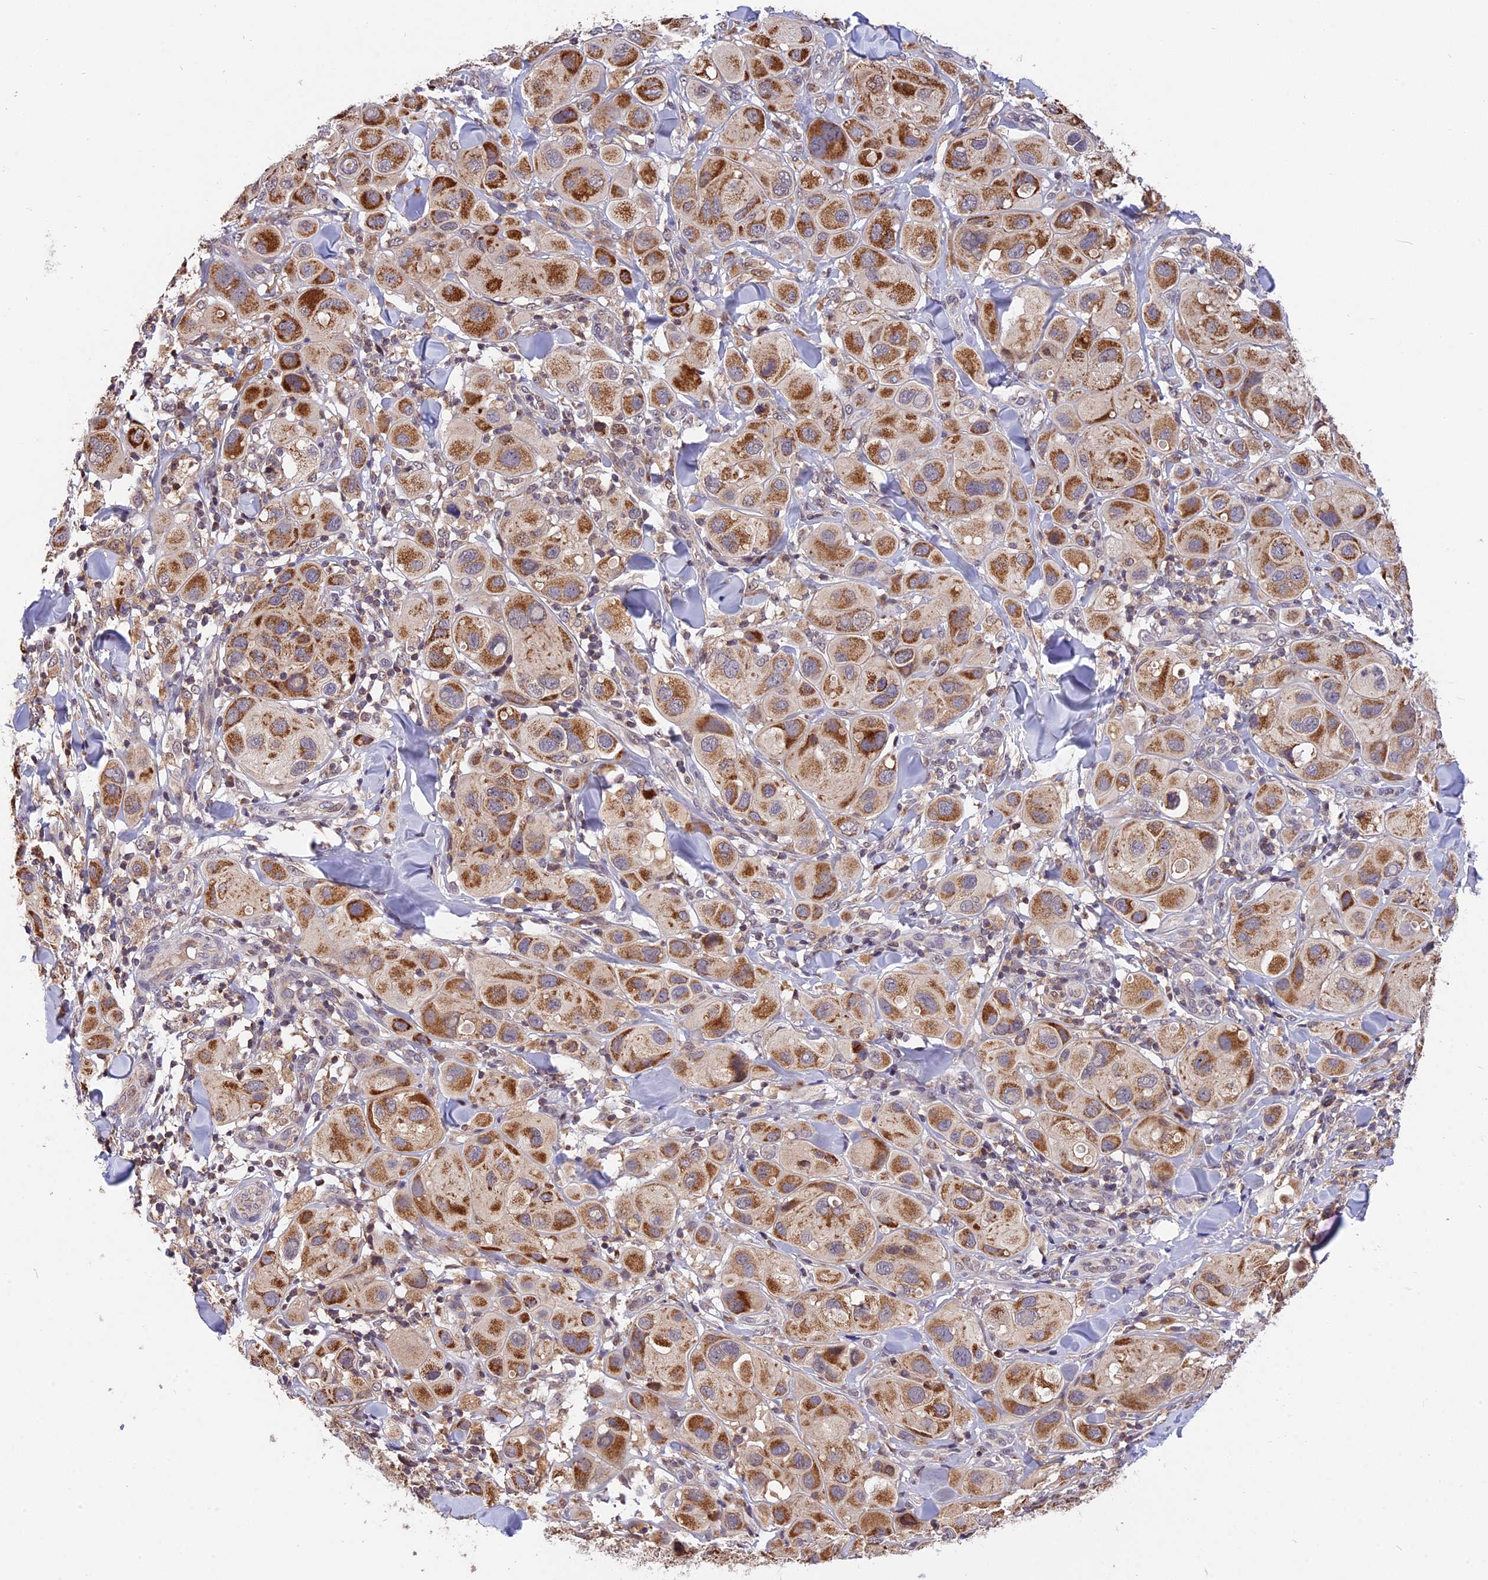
{"staining": {"intensity": "moderate", "quantity": ">75%", "location": "cytoplasmic/membranous"}, "tissue": "melanoma", "cell_type": "Tumor cells", "image_type": "cancer", "snomed": [{"axis": "morphology", "description": "Malignant melanoma, Metastatic site"}, {"axis": "topography", "description": "Skin"}], "caption": "Immunohistochemistry image of human melanoma stained for a protein (brown), which reveals medium levels of moderate cytoplasmic/membranous positivity in about >75% of tumor cells.", "gene": "RERGL", "patient": {"sex": "male", "age": 41}}